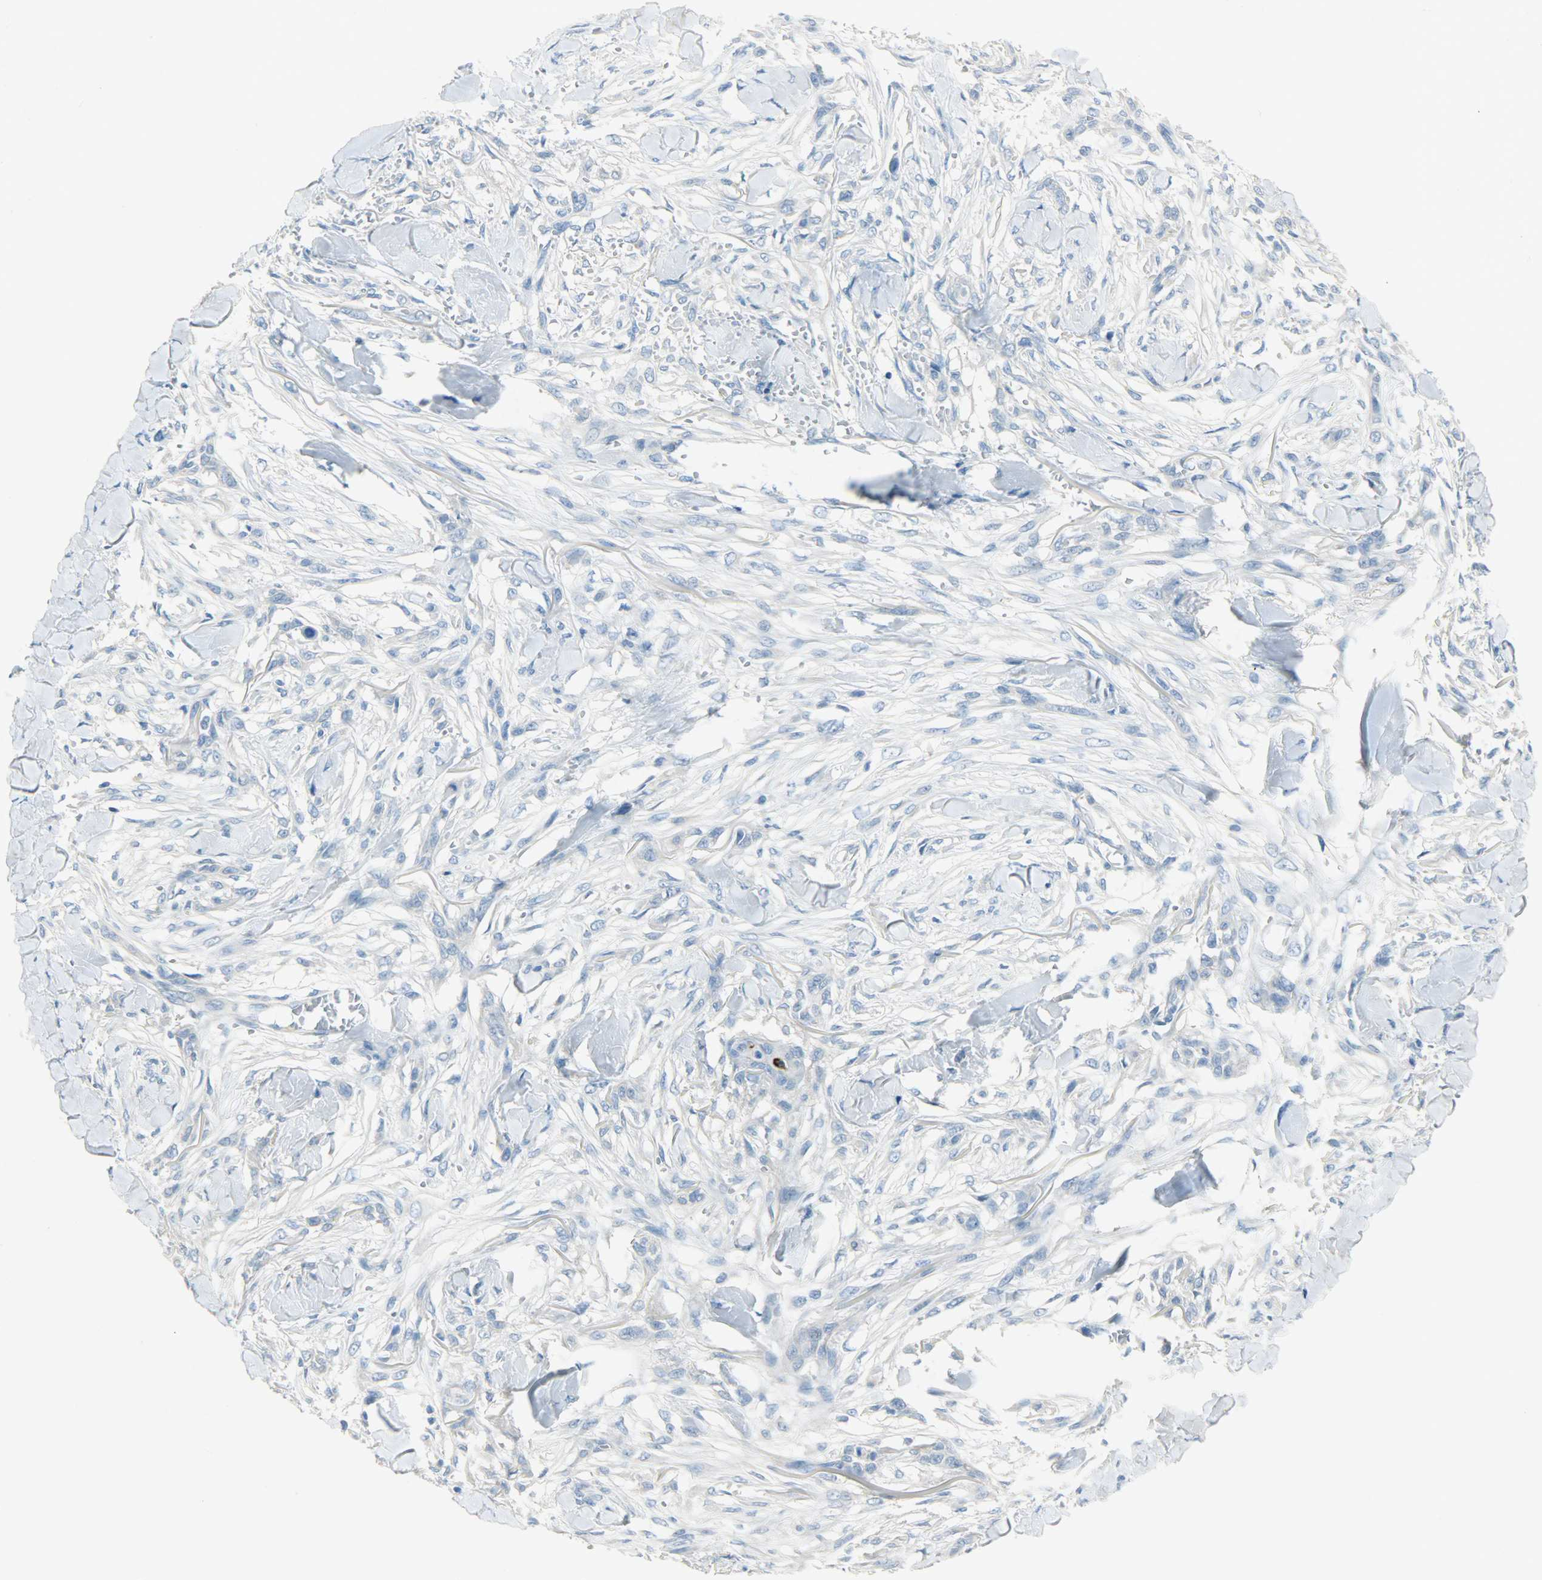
{"staining": {"intensity": "negative", "quantity": "none", "location": "none"}, "tissue": "skin cancer", "cell_type": "Tumor cells", "image_type": "cancer", "snomed": [{"axis": "morphology", "description": "Normal tissue, NOS"}, {"axis": "morphology", "description": "Squamous cell carcinoma, NOS"}, {"axis": "topography", "description": "Skin"}], "caption": "This photomicrograph is of skin squamous cell carcinoma stained with IHC to label a protein in brown with the nuclei are counter-stained blue. There is no staining in tumor cells. (Immunohistochemistry, brightfield microscopy, high magnification).", "gene": "PROM1", "patient": {"sex": "female", "age": 59}}